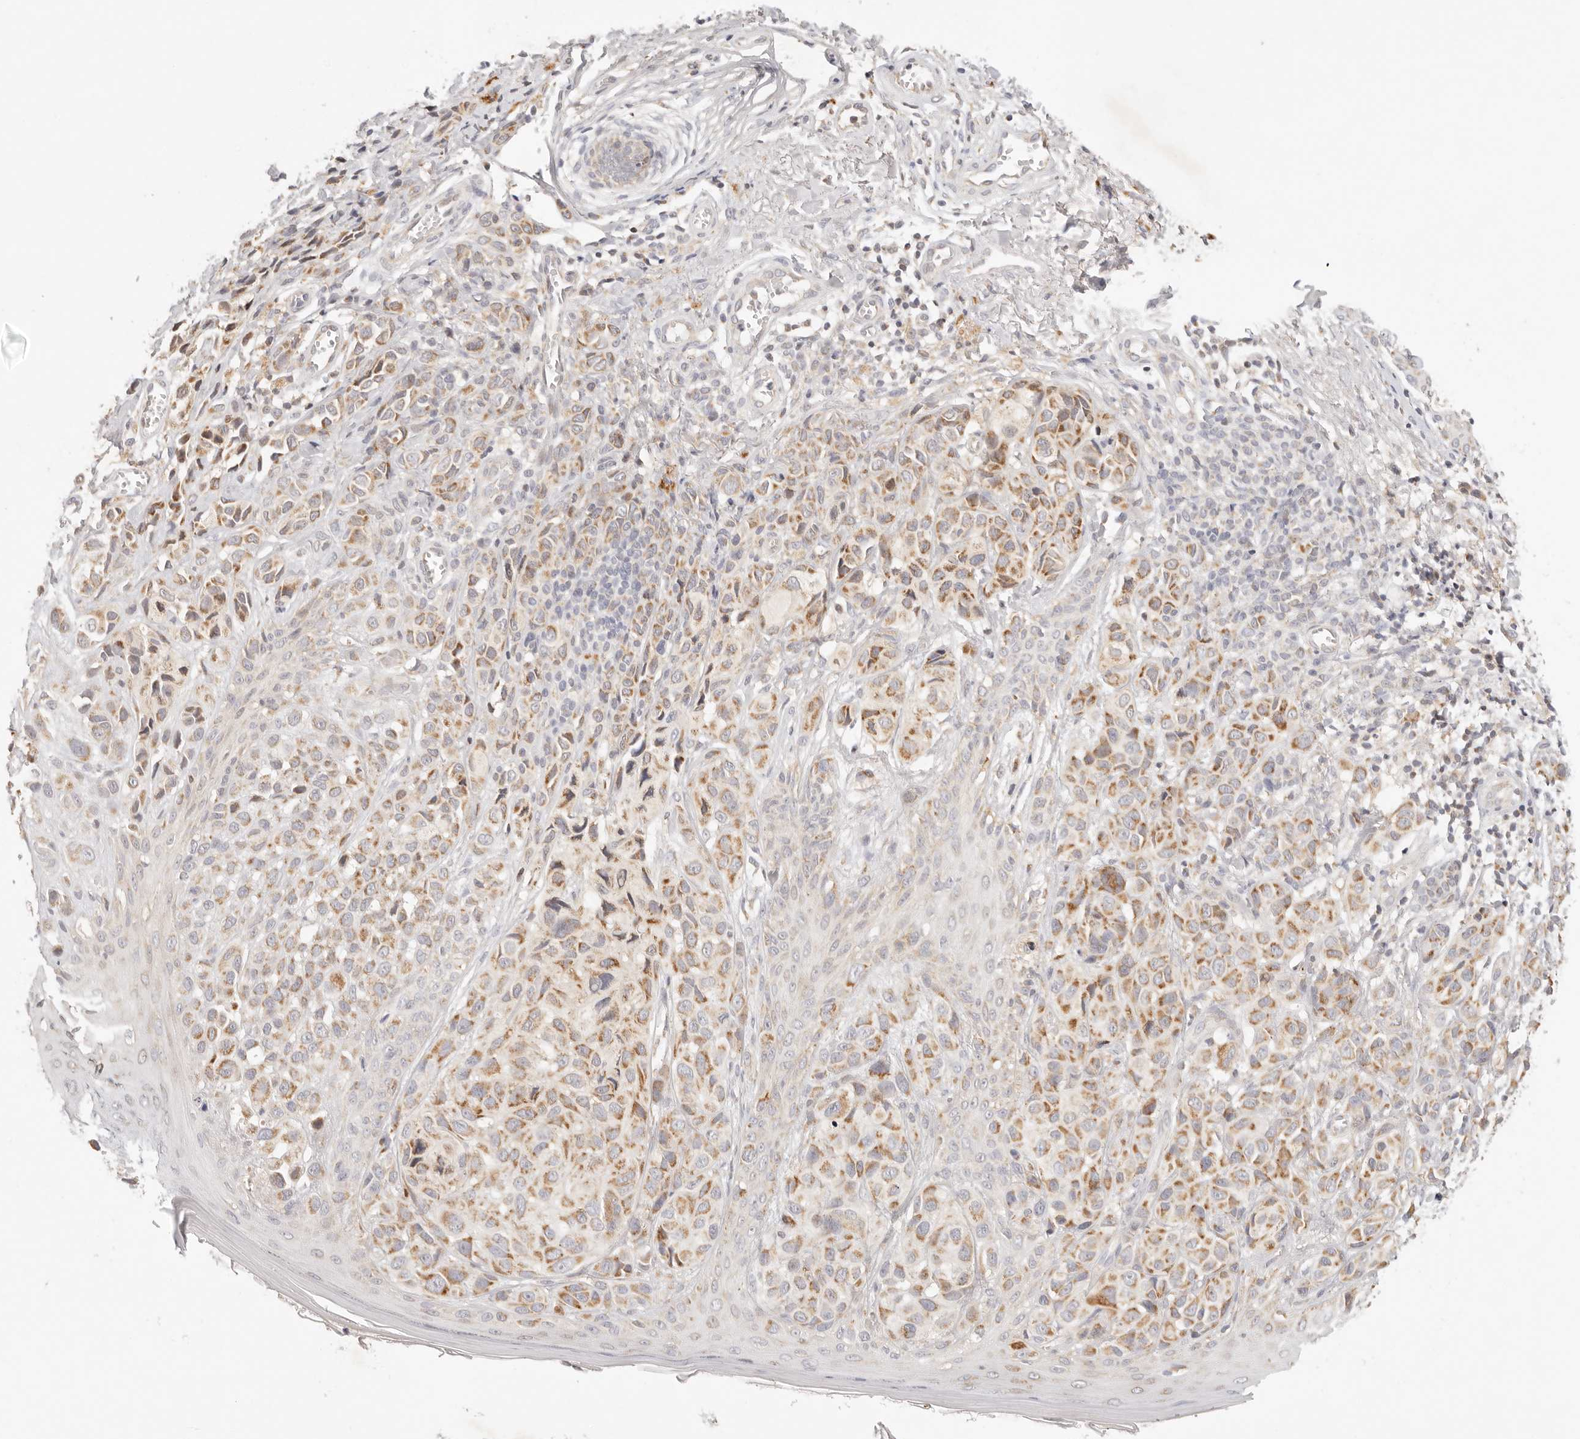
{"staining": {"intensity": "moderate", "quantity": ">75%", "location": "cytoplasmic/membranous"}, "tissue": "melanoma", "cell_type": "Tumor cells", "image_type": "cancer", "snomed": [{"axis": "morphology", "description": "Malignant melanoma, NOS"}, {"axis": "topography", "description": "Skin"}], "caption": "DAB immunohistochemical staining of malignant melanoma displays moderate cytoplasmic/membranous protein positivity in approximately >75% of tumor cells.", "gene": "COA6", "patient": {"sex": "female", "age": 58}}